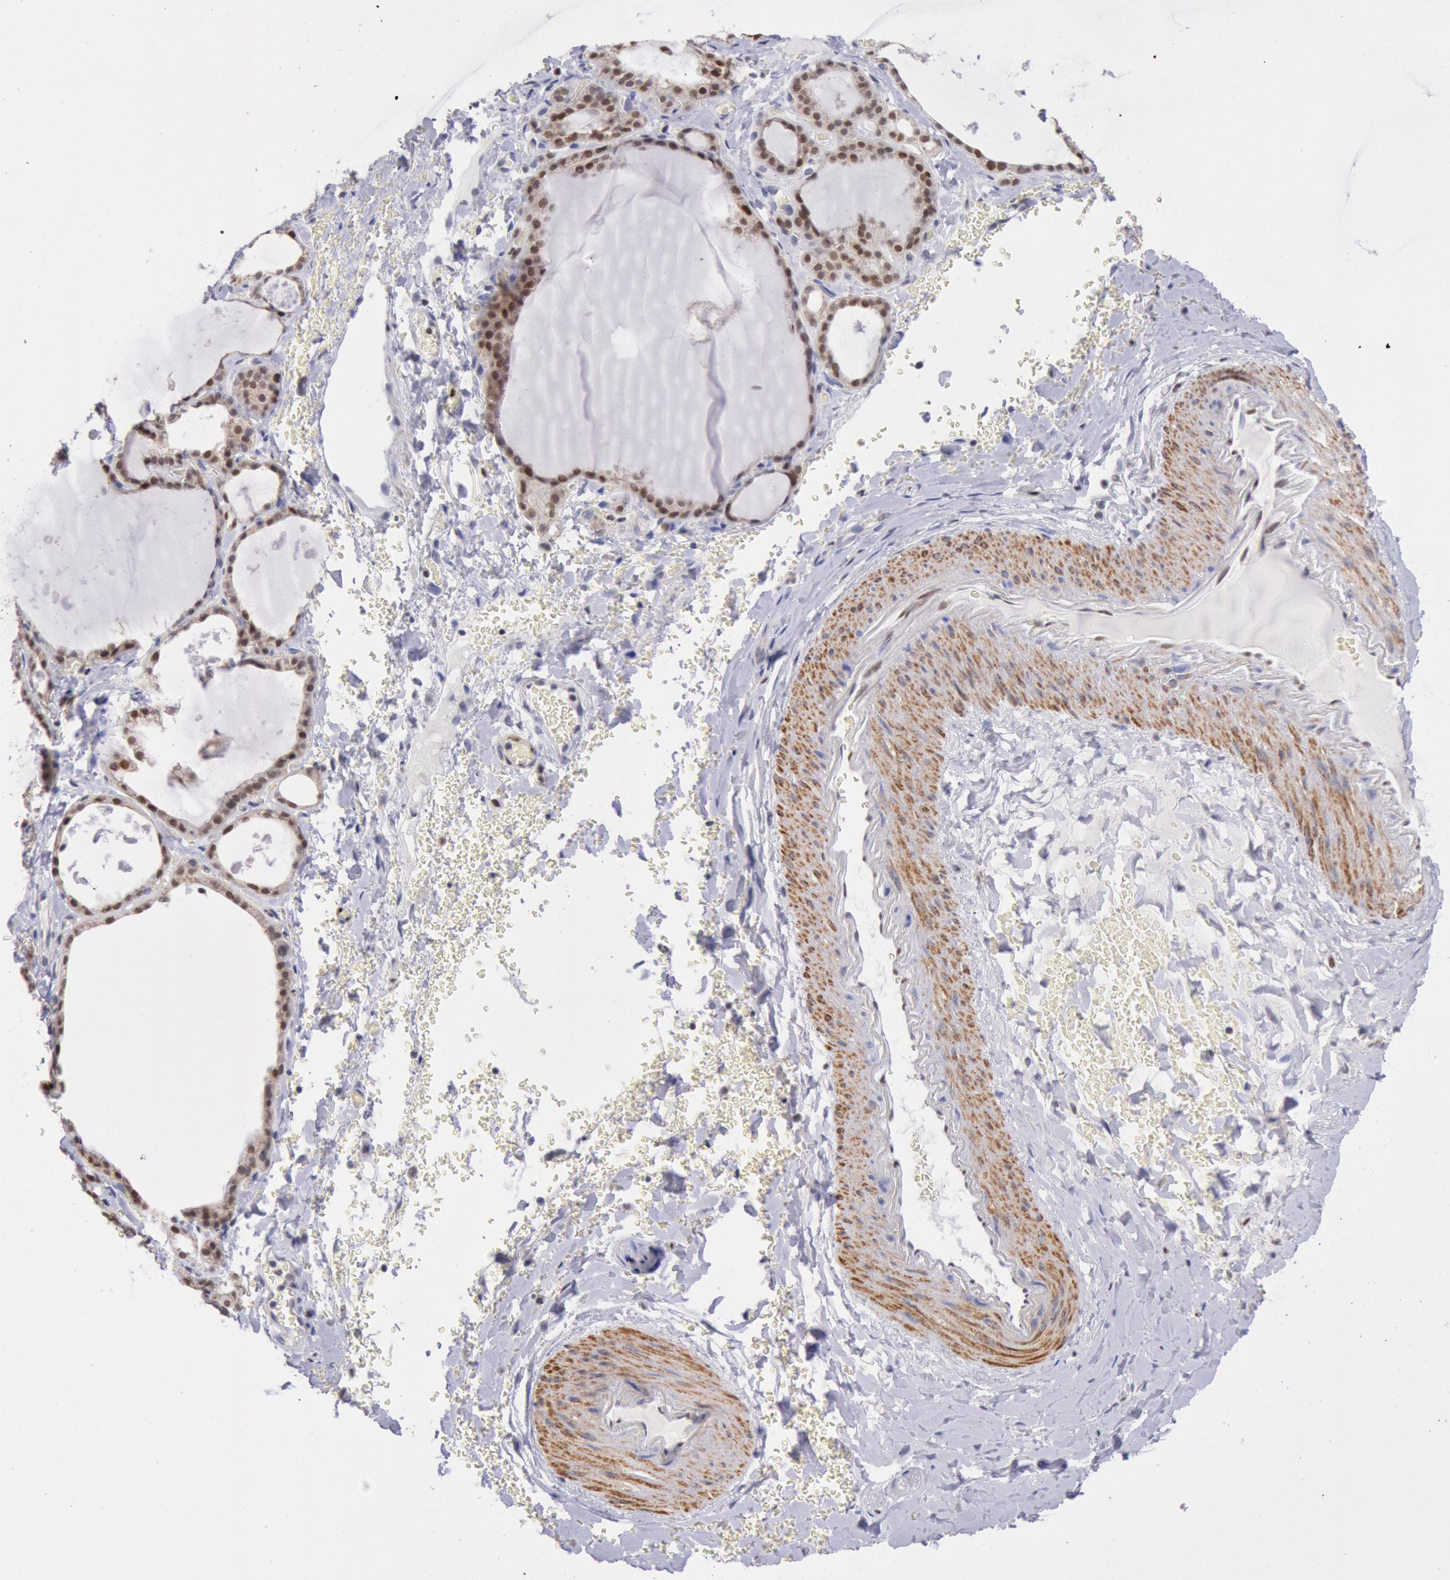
{"staining": {"intensity": "strong", "quantity": ">75%", "location": "nuclear"}, "tissue": "thyroid gland", "cell_type": "Glandular cells", "image_type": "normal", "snomed": [{"axis": "morphology", "description": "Normal tissue, NOS"}, {"axis": "topography", "description": "Thyroid gland"}], "caption": "IHC histopathology image of benign thyroid gland: human thyroid gland stained using IHC shows high levels of strong protein expression localized specifically in the nuclear of glandular cells, appearing as a nuclear brown color.", "gene": "RPS6KA5", "patient": {"sex": "male", "age": 61}}